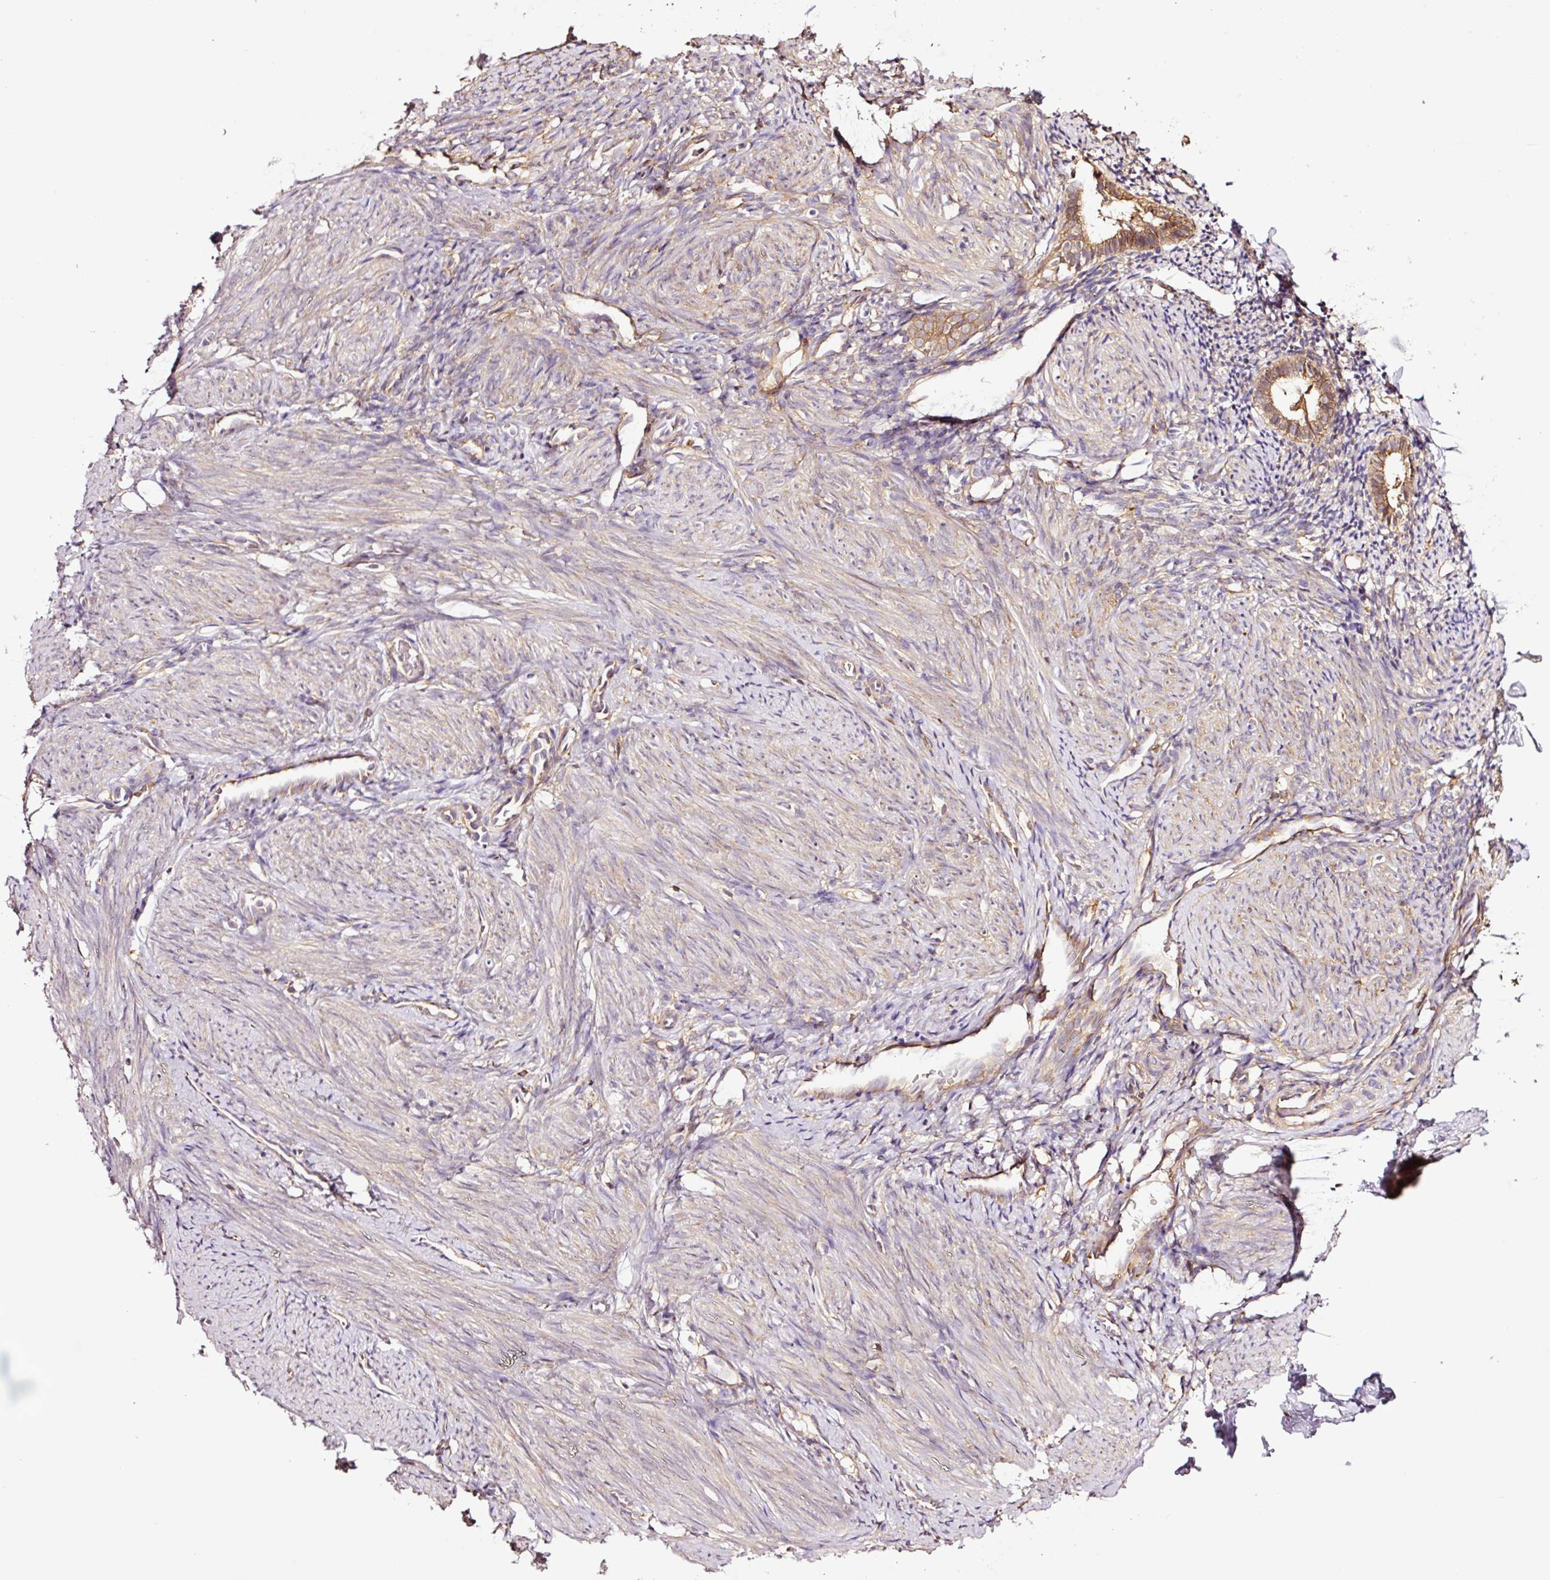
{"staining": {"intensity": "weak", "quantity": "25%-75%", "location": "cytoplasmic/membranous"}, "tissue": "endometrium", "cell_type": "Cells in endometrial stroma", "image_type": "normal", "snomed": [{"axis": "morphology", "description": "Normal tissue, NOS"}, {"axis": "topography", "description": "Endometrium"}], "caption": "Human endometrium stained for a protein (brown) reveals weak cytoplasmic/membranous positive staining in about 25%-75% of cells in endometrial stroma.", "gene": "METAP1", "patient": {"sex": "female", "age": 39}}